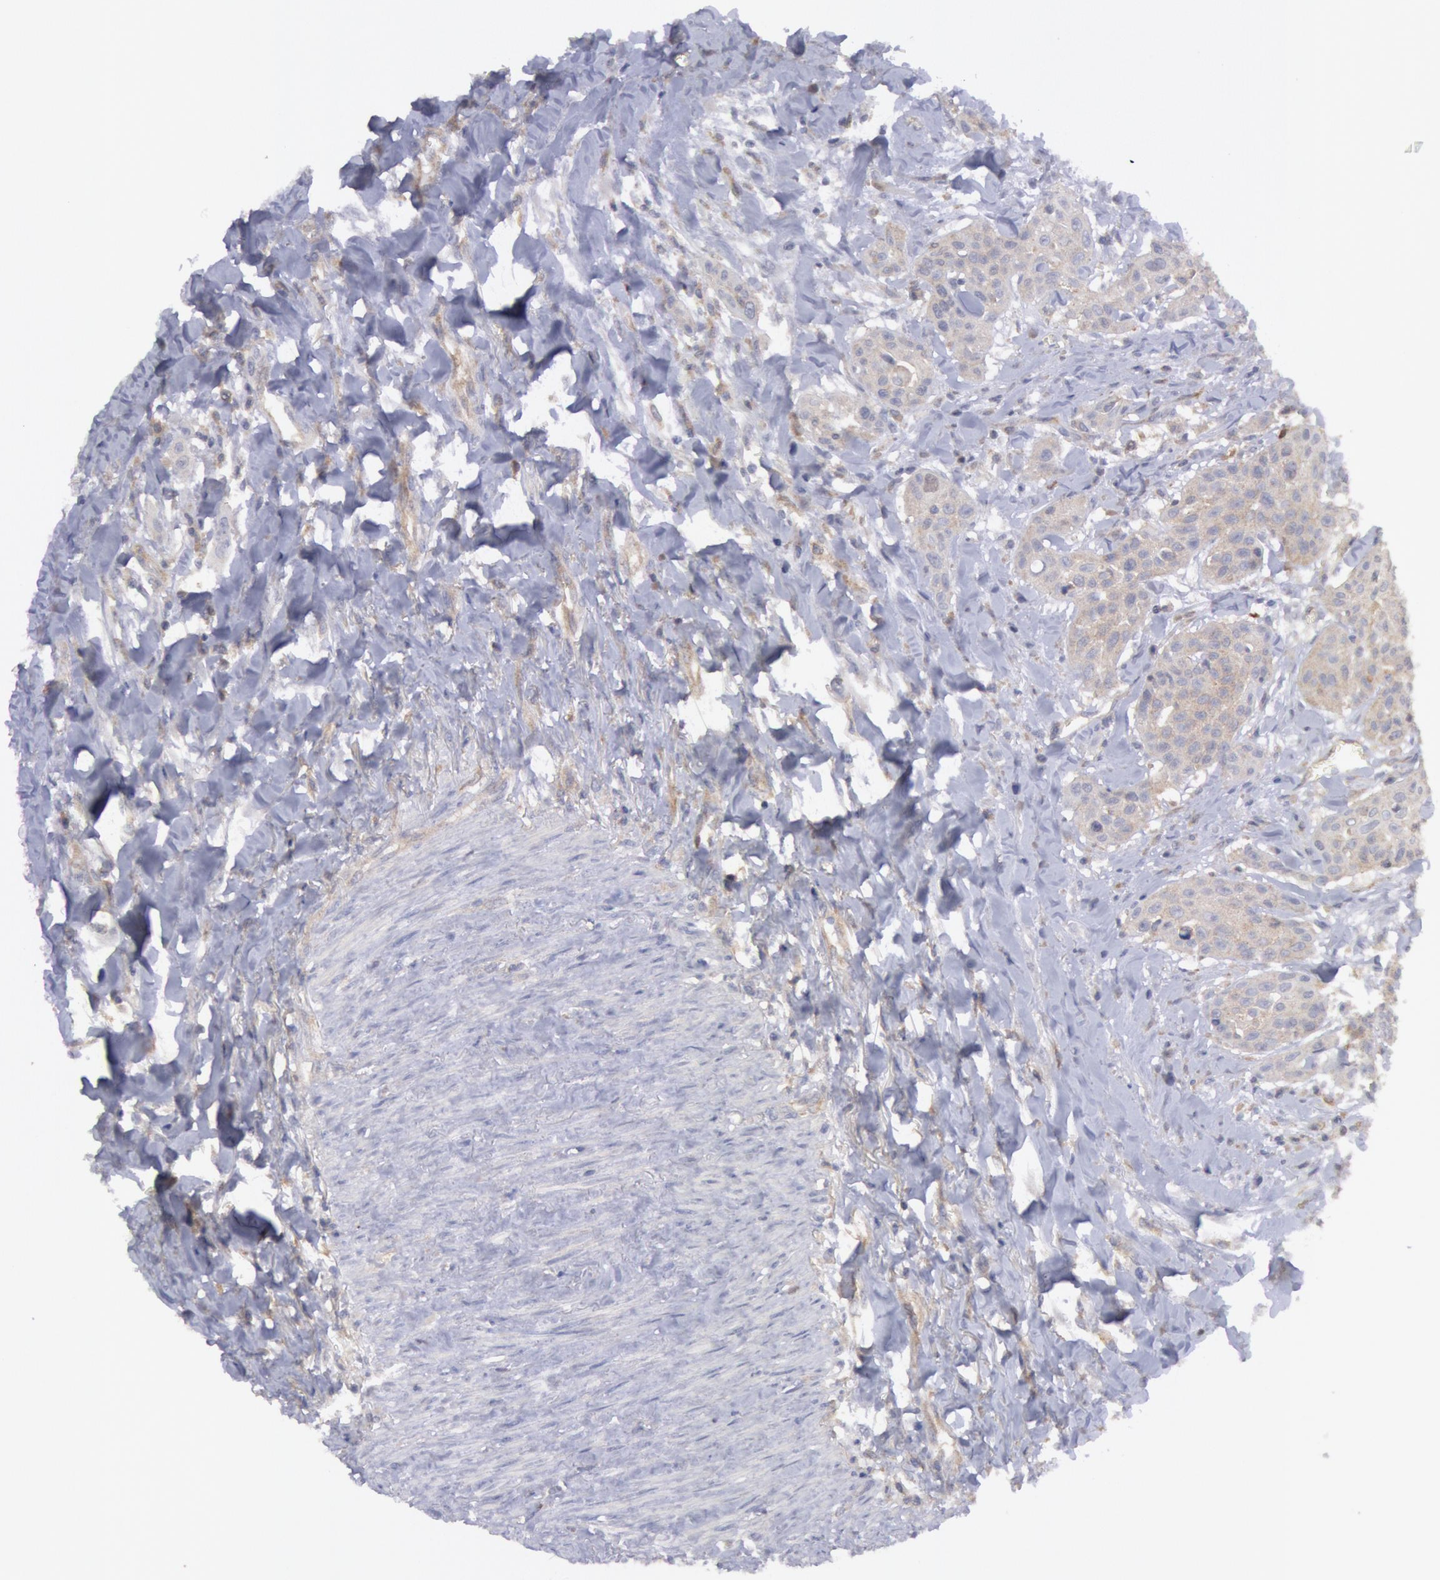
{"staining": {"intensity": "weak", "quantity": "<25%", "location": "cytoplasmic/membranous"}, "tissue": "head and neck cancer", "cell_type": "Tumor cells", "image_type": "cancer", "snomed": [{"axis": "morphology", "description": "Squamous cell carcinoma, NOS"}, {"axis": "morphology", "description": "Squamous cell carcinoma, metastatic, NOS"}, {"axis": "topography", "description": "Lymph node"}, {"axis": "topography", "description": "Salivary gland"}, {"axis": "topography", "description": "Head-Neck"}], "caption": "Immunohistochemistry (IHC) histopathology image of neoplastic tissue: head and neck cancer (metastatic squamous cell carcinoma) stained with DAB demonstrates no significant protein positivity in tumor cells.", "gene": "IKBKB", "patient": {"sex": "female", "age": 74}}